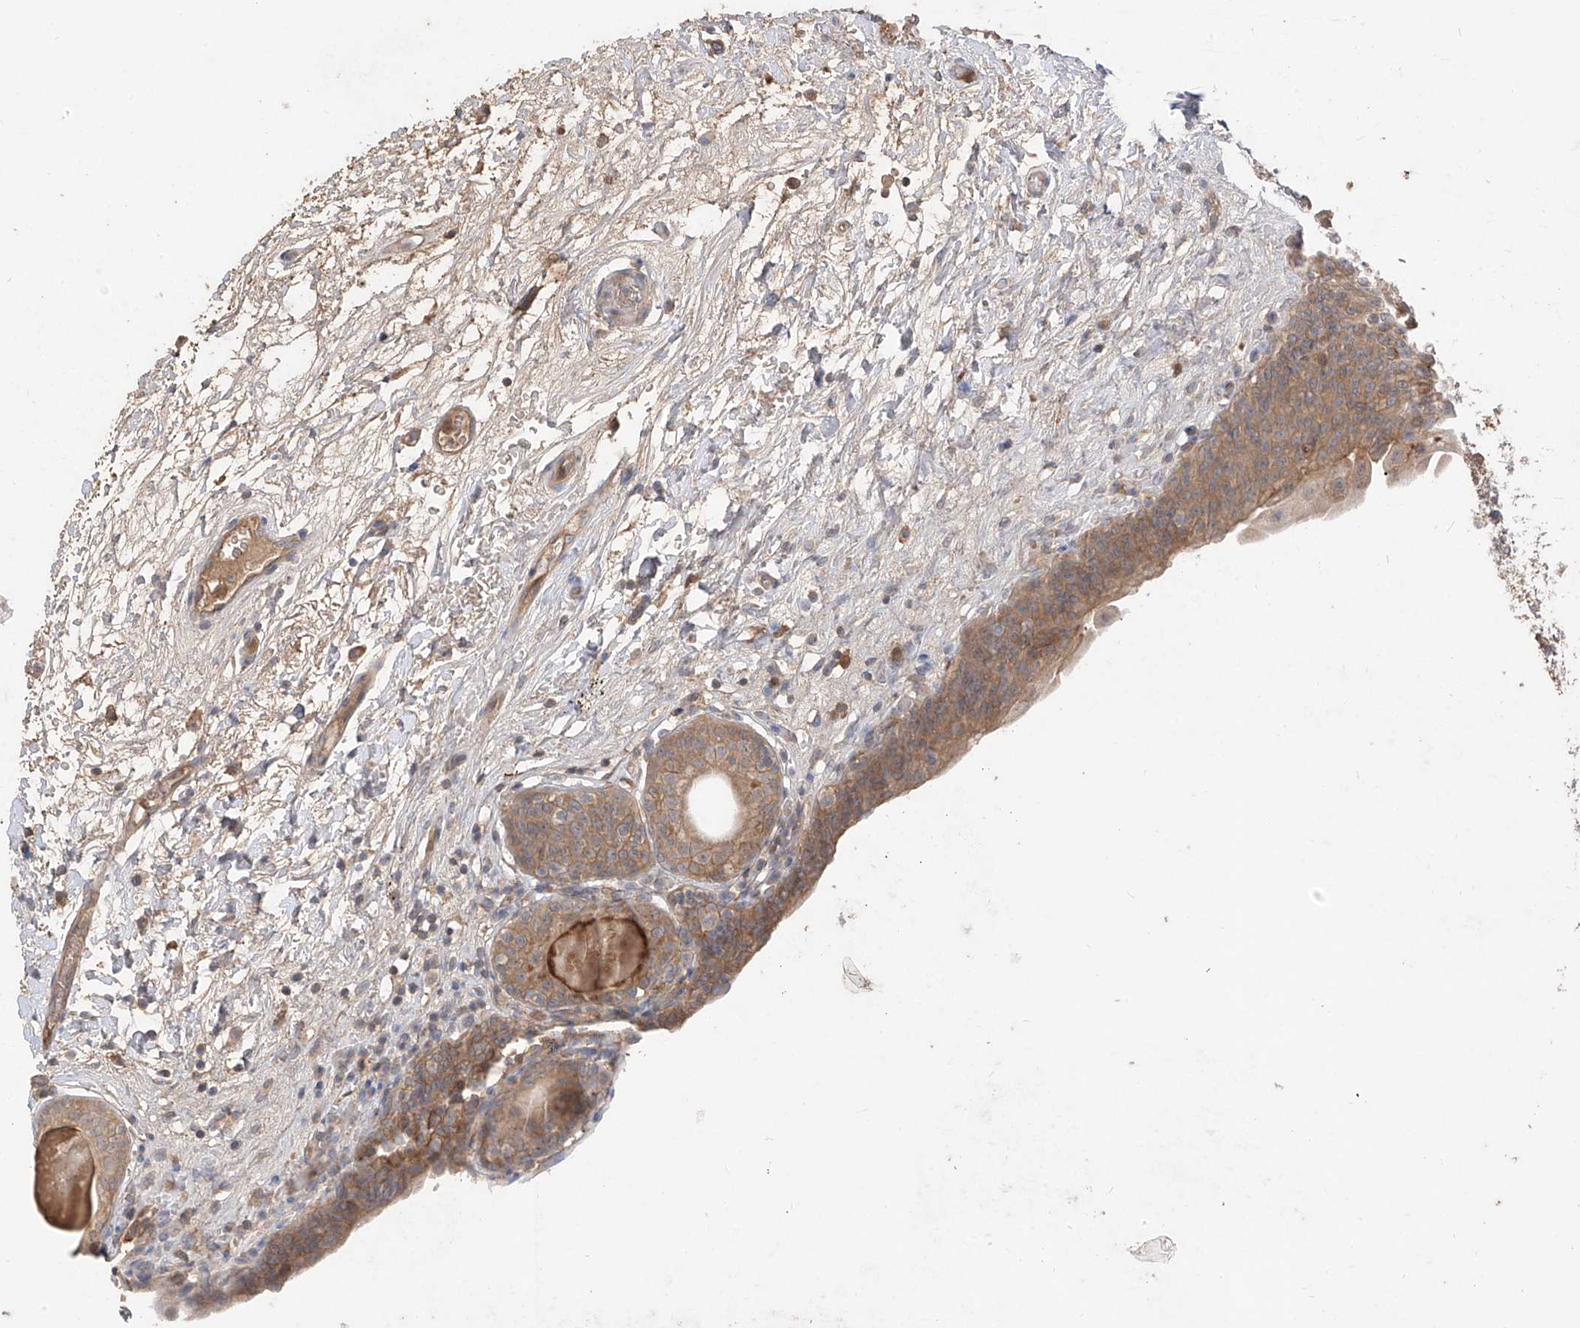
{"staining": {"intensity": "moderate", "quantity": ">75%", "location": "cytoplasmic/membranous"}, "tissue": "urinary bladder", "cell_type": "Urothelial cells", "image_type": "normal", "snomed": [{"axis": "morphology", "description": "Normal tissue, NOS"}, {"axis": "topography", "description": "Urinary bladder"}], "caption": "Urothelial cells display medium levels of moderate cytoplasmic/membranous positivity in about >75% of cells in normal urinary bladder.", "gene": "CACNA2D4", "patient": {"sex": "male", "age": 83}}